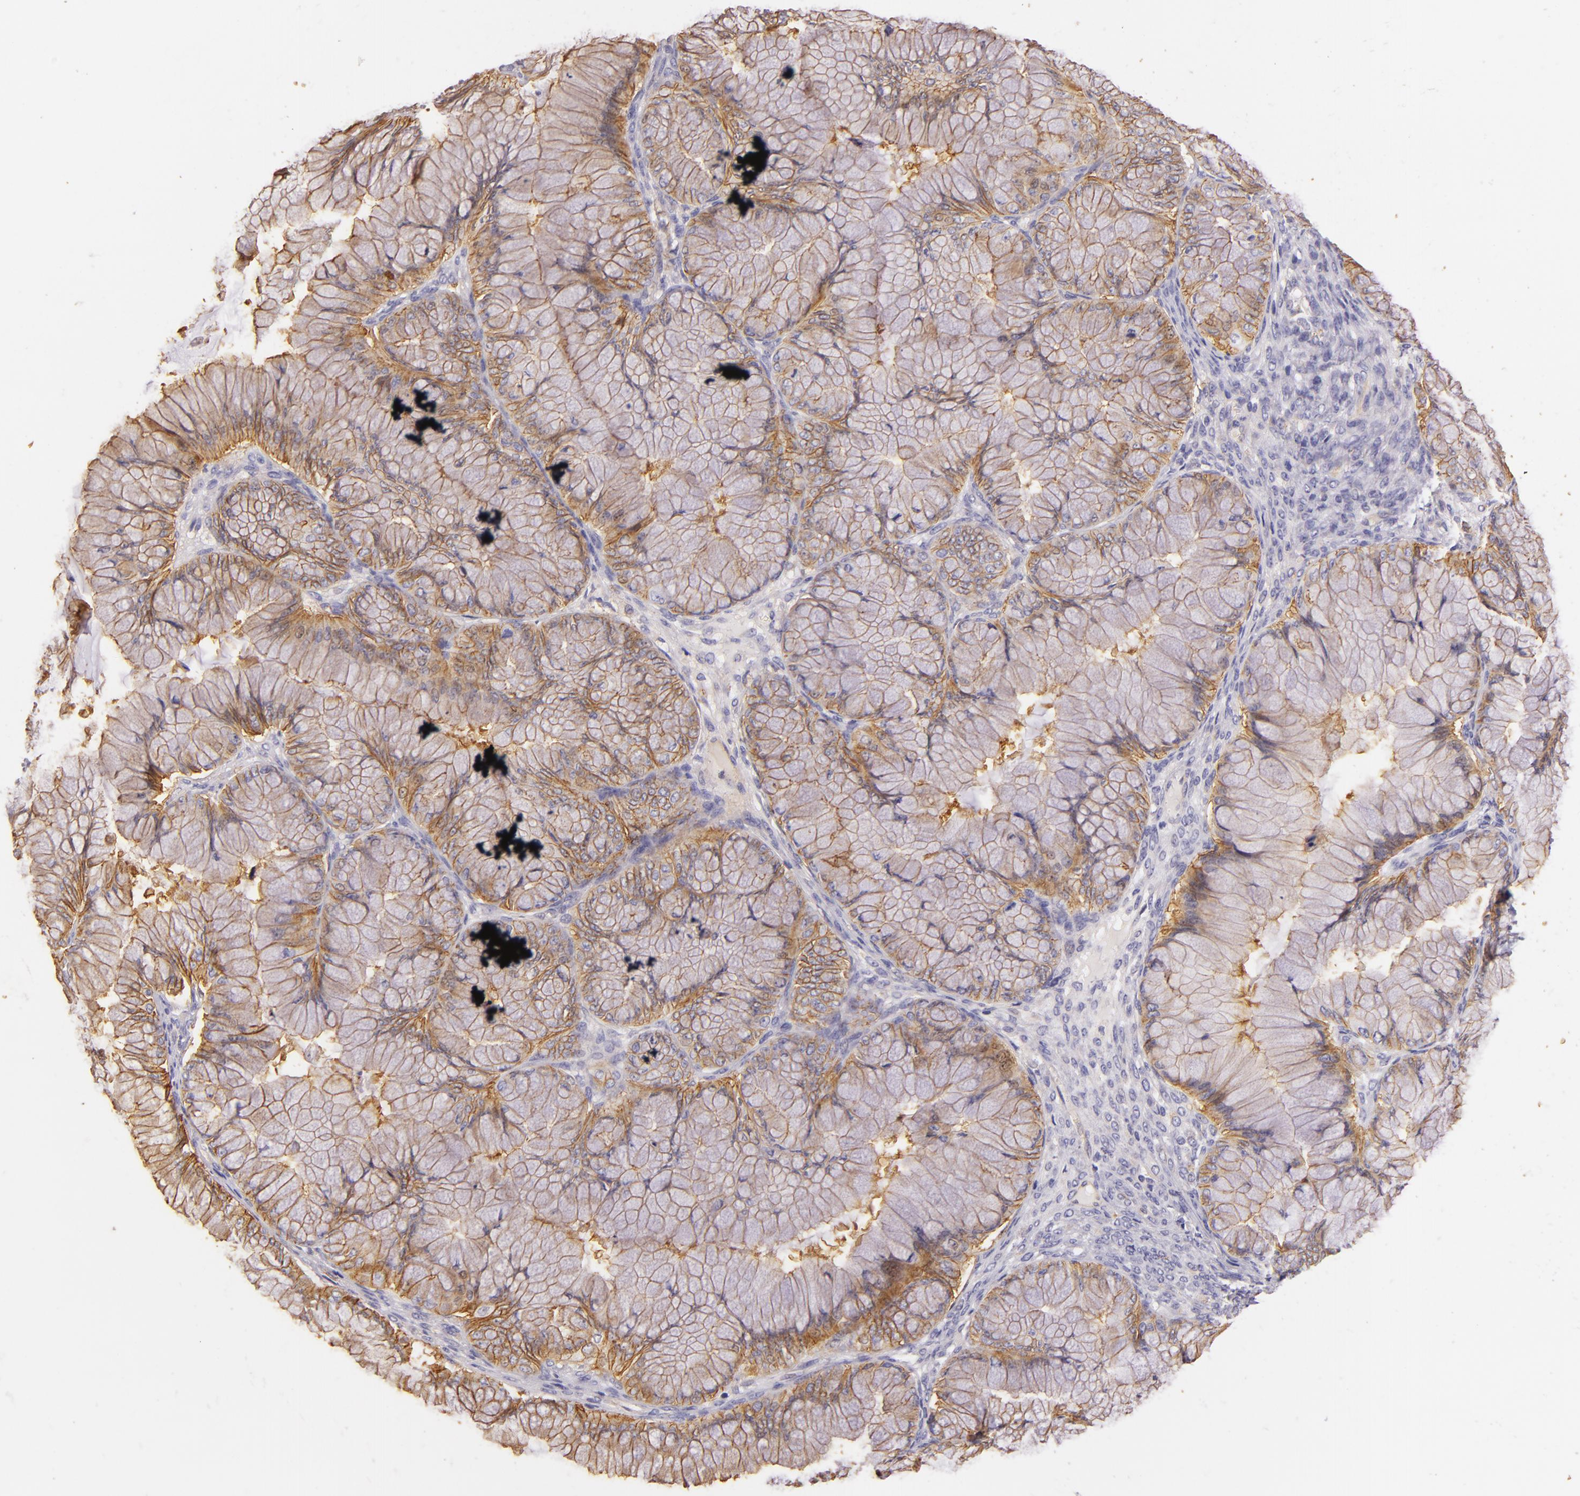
{"staining": {"intensity": "moderate", "quantity": ">75%", "location": "cytoplasmic/membranous"}, "tissue": "ovarian cancer", "cell_type": "Tumor cells", "image_type": "cancer", "snomed": [{"axis": "morphology", "description": "Cystadenocarcinoma, mucinous, NOS"}, {"axis": "topography", "description": "Ovary"}], "caption": "Immunohistochemical staining of human ovarian cancer demonstrates moderate cytoplasmic/membranous protein expression in about >75% of tumor cells.", "gene": "CTSF", "patient": {"sex": "female", "age": 63}}